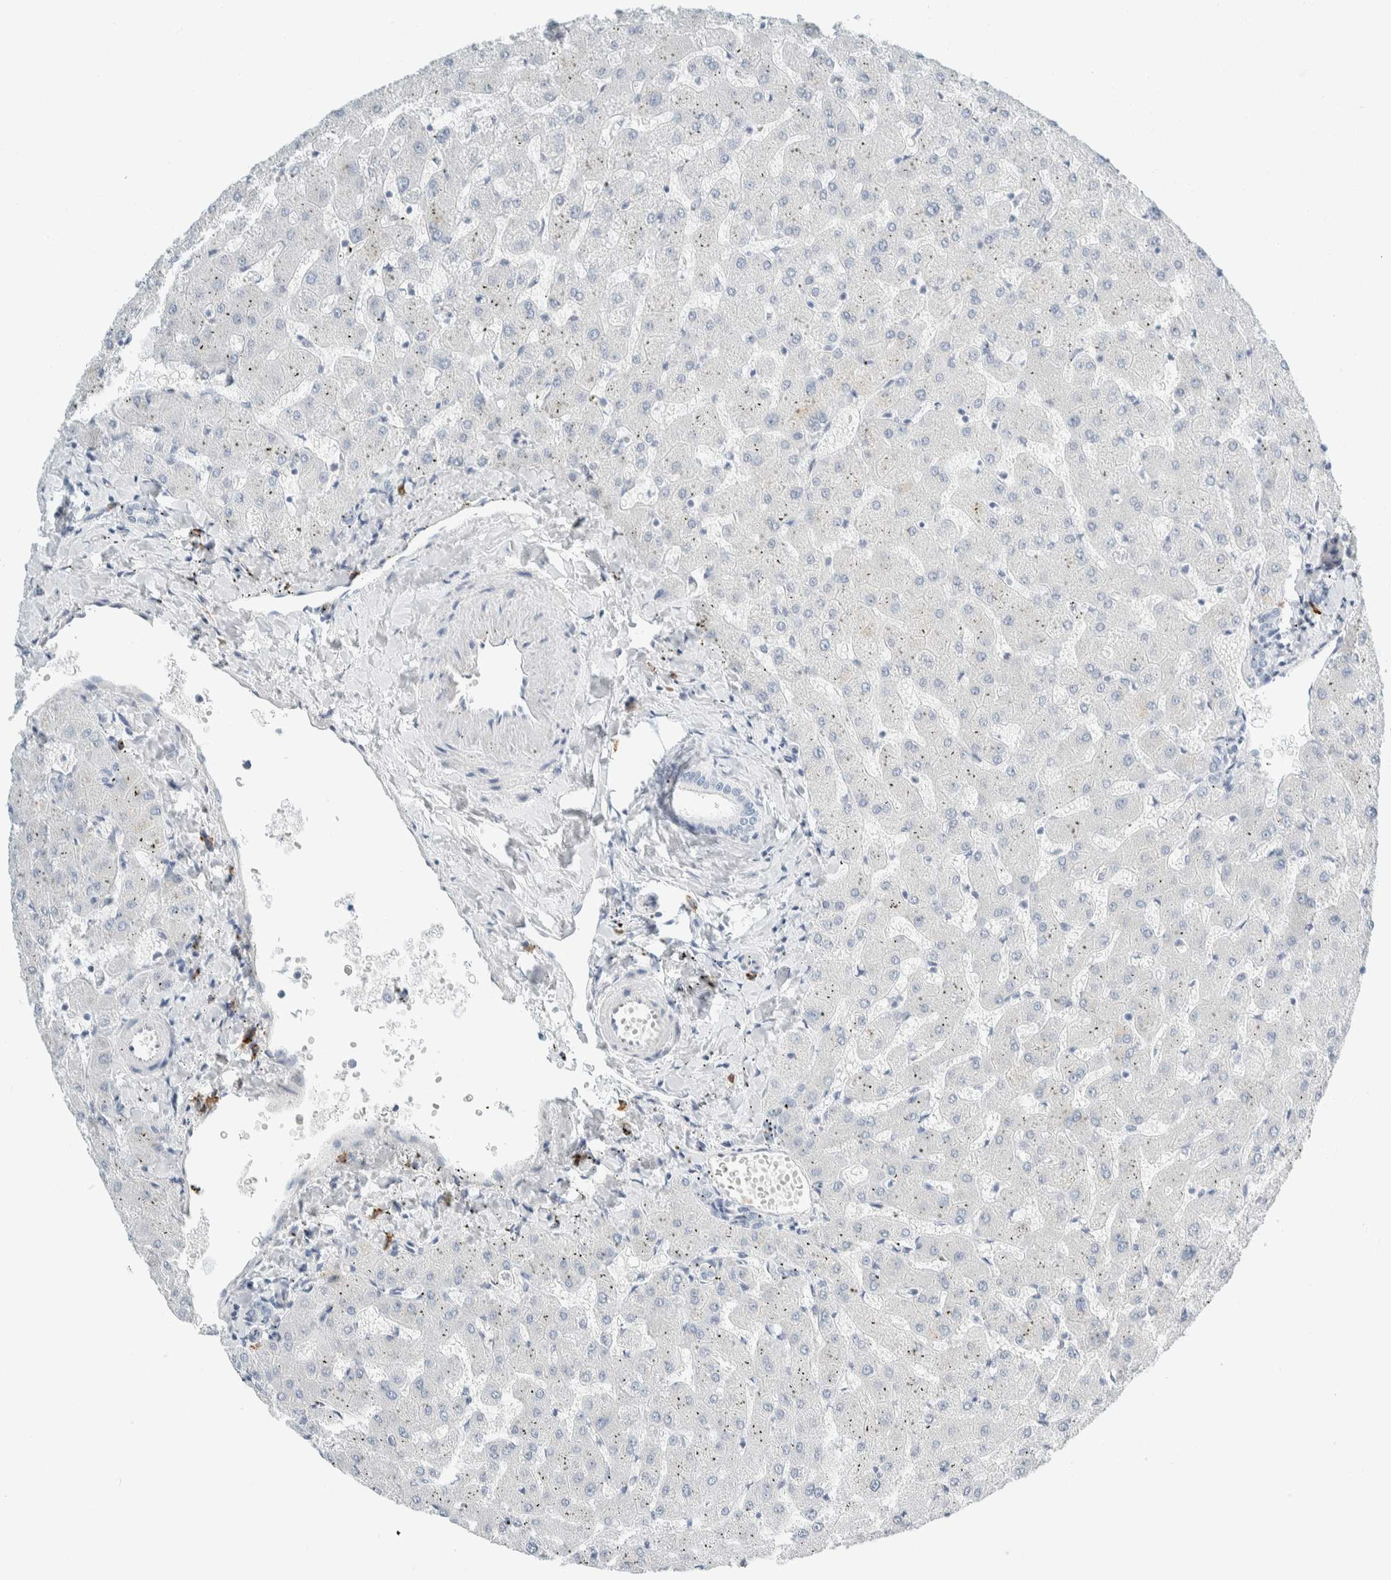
{"staining": {"intensity": "negative", "quantity": "none", "location": "none"}, "tissue": "liver", "cell_type": "Cholangiocytes", "image_type": "normal", "snomed": [{"axis": "morphology", "description": "Normal tissue, NOS"}, {"axis": "topography", "description": "Liver"}], "caption": "The micrograph demonstrates no significant expression in cholangiocytes of liver. (Immunohistochemistry (ihc), brightfield microscopy, high magnification).", "gene": "ARHGAP27", "patient": {"sex": "female", "age": 63}}